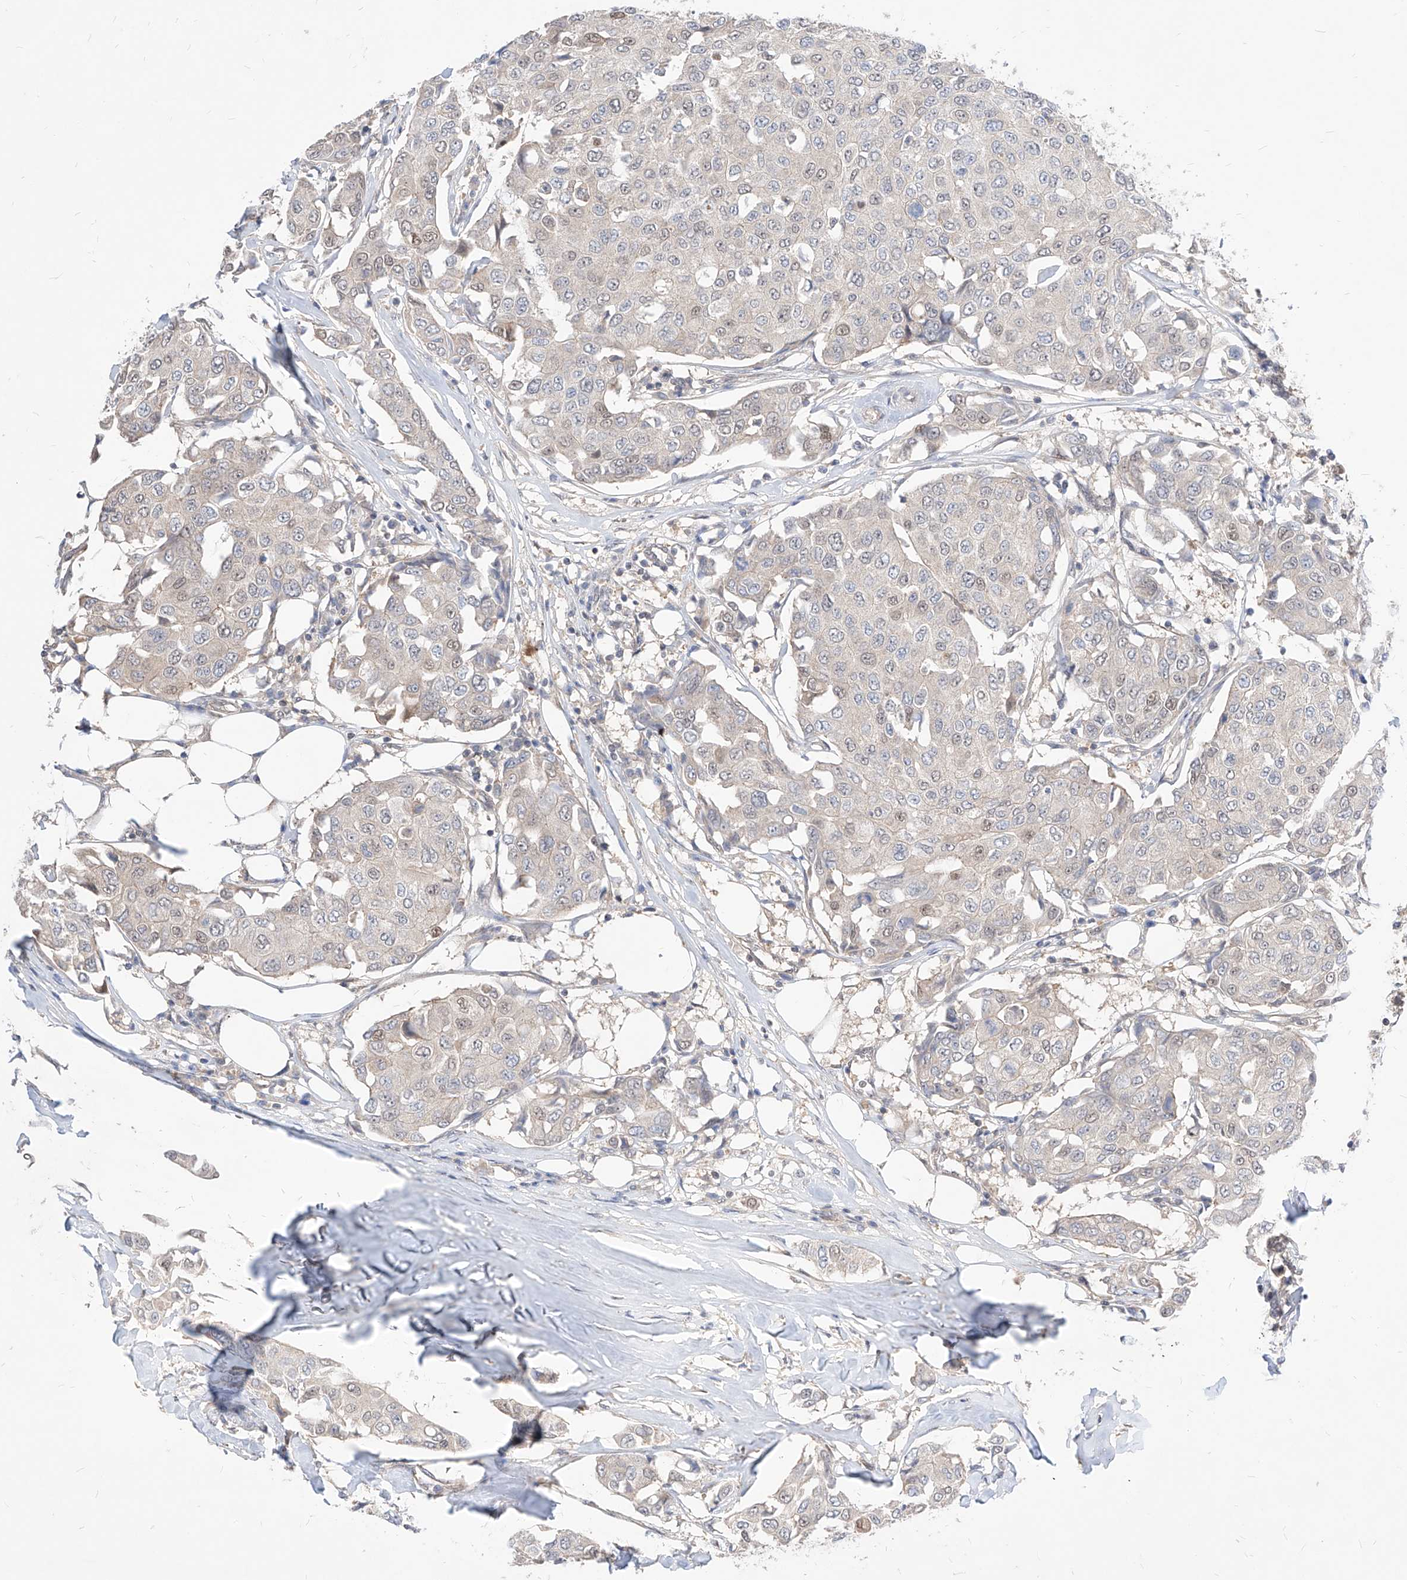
{"staining": {"intensity": "weak", "quantity": "<25%", "location": "nuclear"}, "tissue": "breast cancer", "cell_type": "Tumor cells", "image_type": "cancer", "snomed": [{"axis": "morphology", "description": "Duct carcinoma"}, {"axis": "topography", "description": "Breast"}], "caption": "Human breast cancer stained for a protein using immunohistochemistry reveals no expression in tumor cells.", "gene": "TSNAX", "patient": {"sex": "female", "age": 80}}